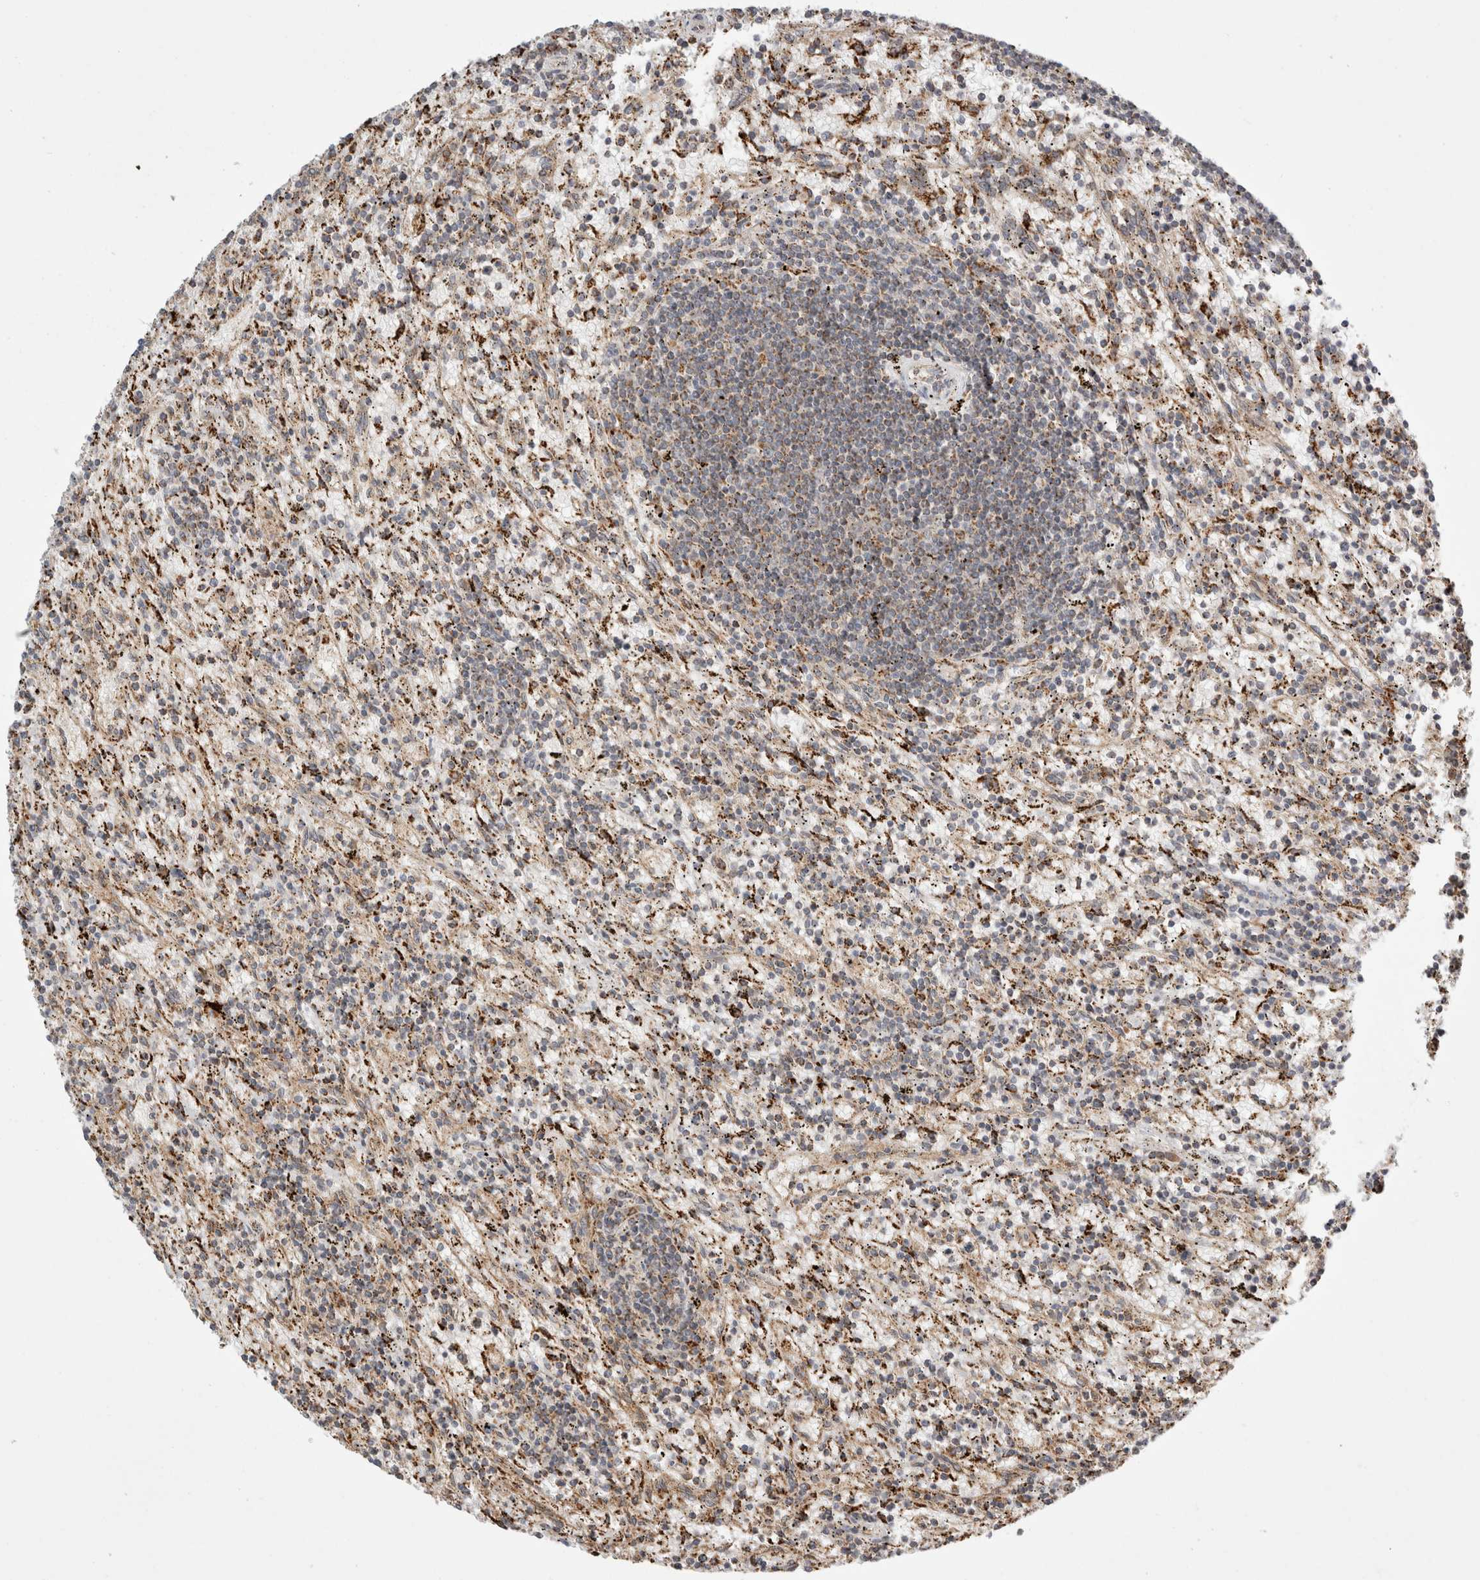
{"staining": {"intensity": "weak", "quantity": "25%-75%", "location": "cytoplasmic/membranous"}, "tissue": "lymphoma", "cell_type": "Tumor cells", "image_type": "cancer", "snomed": [{"axis": "morphology", "description": "Malignant lymphoma, non-Hodgkin's type, Low grade"}, {"axis": "topography", "description": "Spleen"}], "caption": "A high-resolution photomicrograph shows immunohistochemistry staining of malignant lymphoma, non-Hodgkin's type (low-grade), which exhibits weak cytoplasmic/membranous positivity in approximately 25%-75% of tumor cells.", "gene": "HROB", "patient": {"sex": "male", "age": 76}}